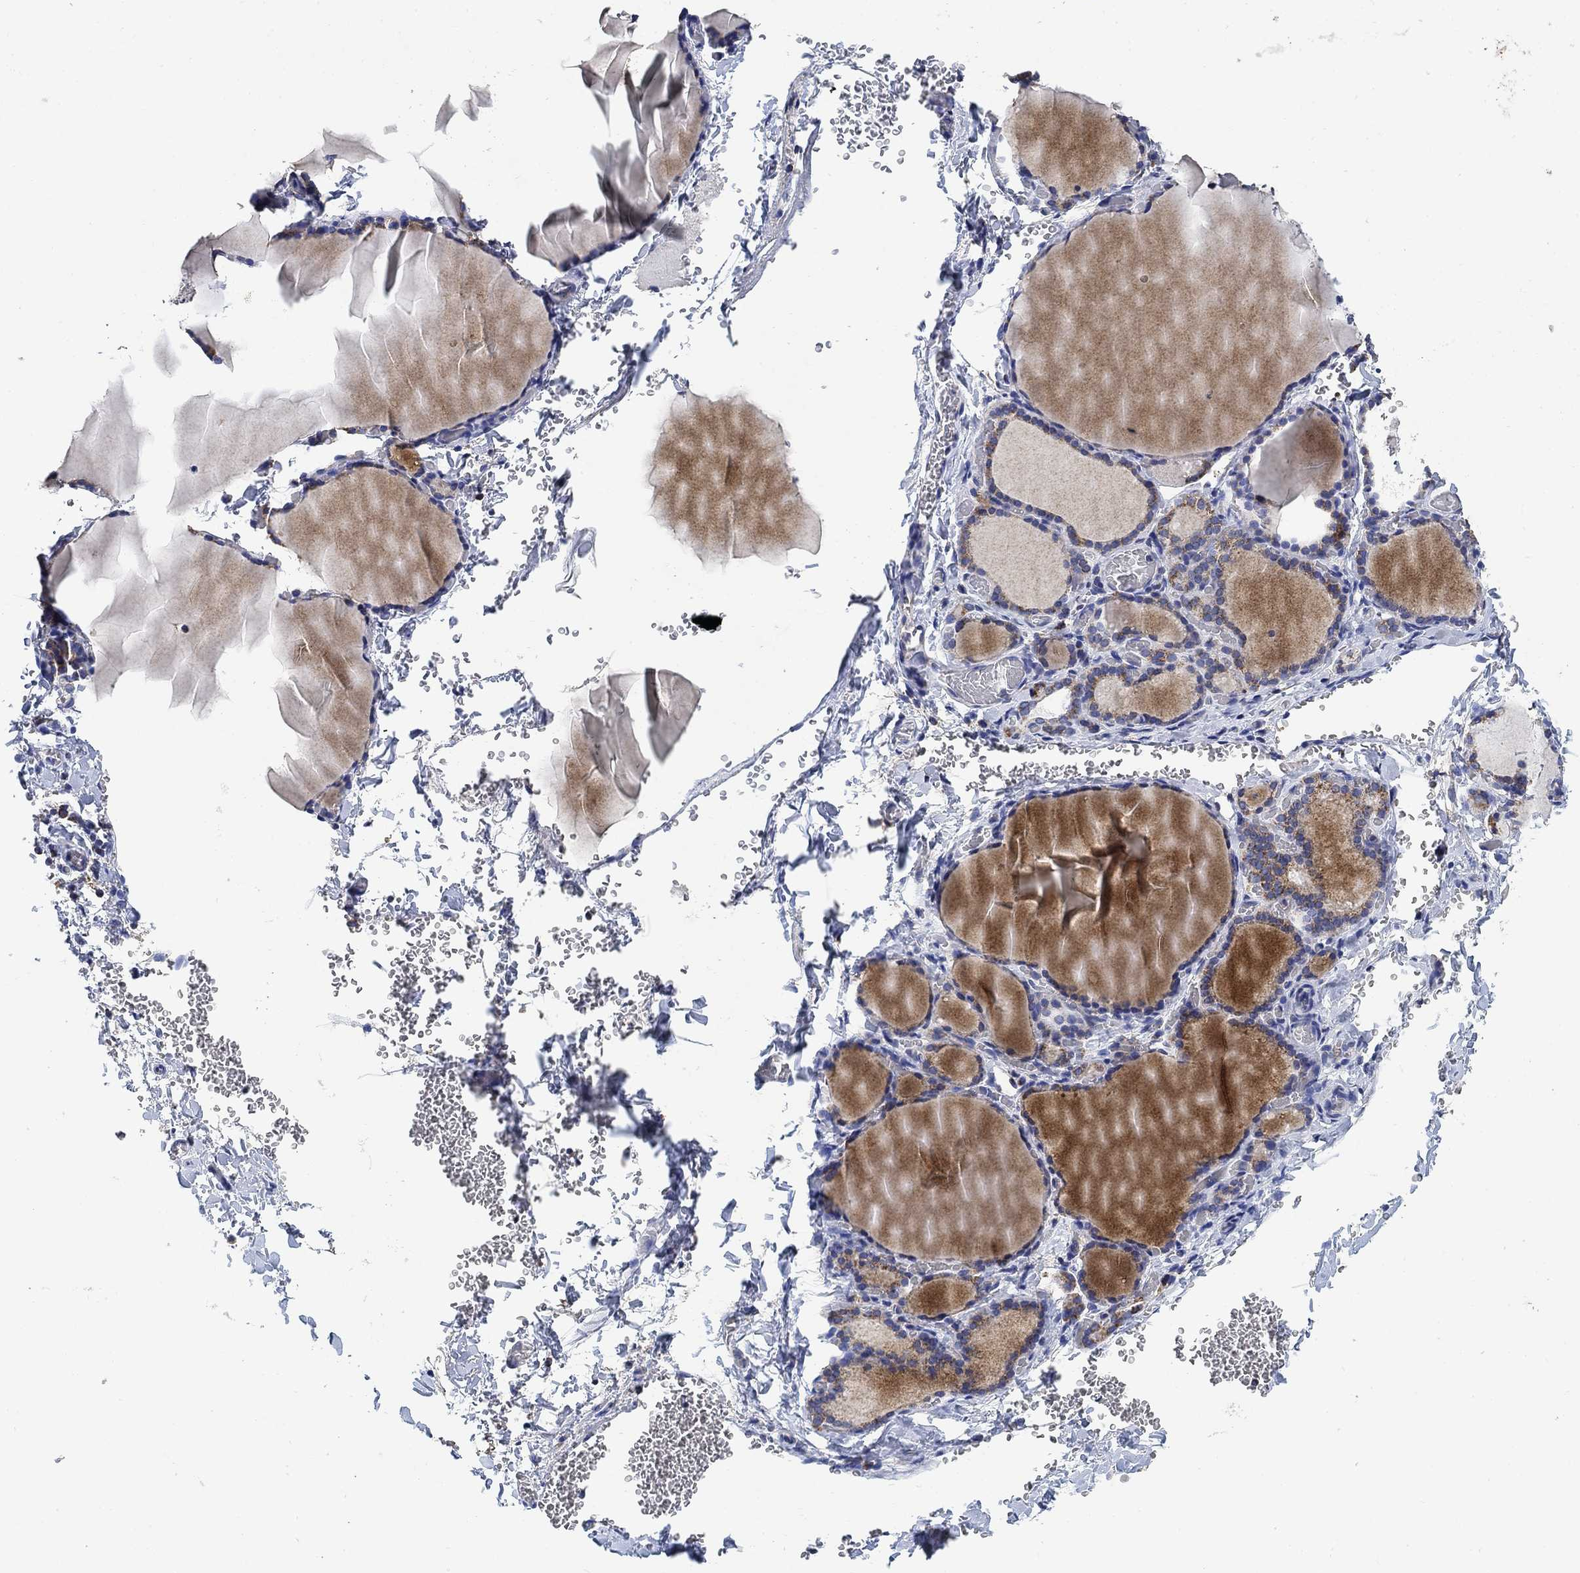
{"staining": {"intensity": "negative", "quantity": "none", "location": "none"}, "tissue": "thyroid gland", "cell_type": "Glandular cells", "image_type": "normal", "snomed": [{"axis": "morphology", "description": "Normal tissue, NOS"}, {"axis": "morphology", "description": "Hyperplasia, NOS"}, {"axis": "topography", "description": "Thyroid gland"}], "caption": "Glandular cells show no significant protein staining in benign thyroid gland. The staining is performed using DAB brown chromogen with nuclei counter-stained in using hematoxylin.", "gene": "NDUFS3", "patient": {"sex": "female", "age": 27}}